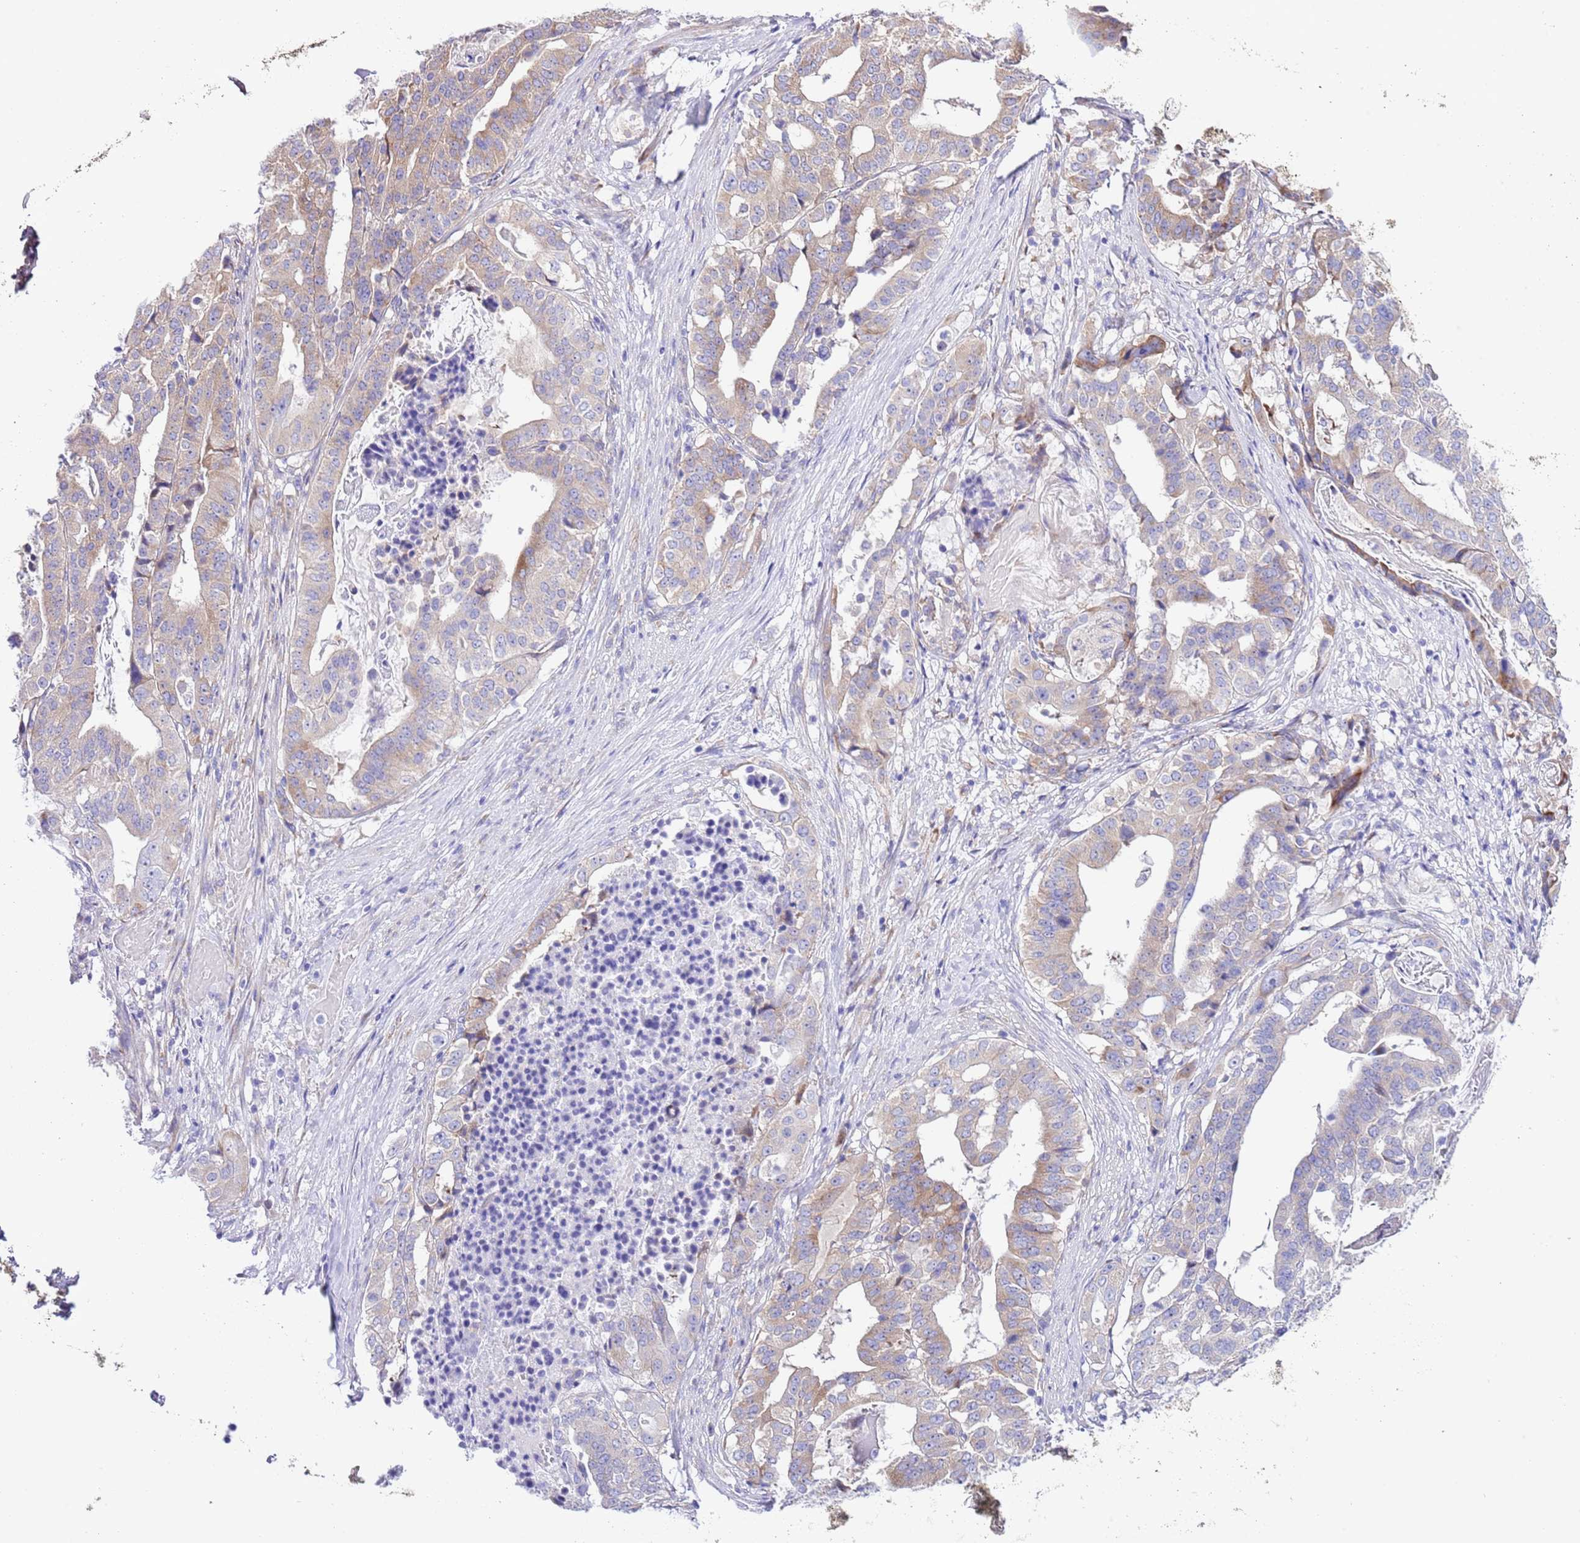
{"staining": {"intensity": "weak", "quantity": ">75%", "location": "cytoplasmic/membranous"}, "tissue": "stomach cancer", "cell_type": "Tumor cells", "image_type": "cancer", "snomed": [{"axis": "morphology", "description": "Adenocarcinoma, NOS"}, {"axis": "topography", "description": "Stomach"}], "caption": "Stomach cancer (adenocarcinoma) tissue demonstrates weak cytoplasmic/membranous positivity in approximately >75% of tumor cells, visualized by immunohistochemistry.", "gene": "RPS10", "patient": {"sex": "male", "age": 48}}